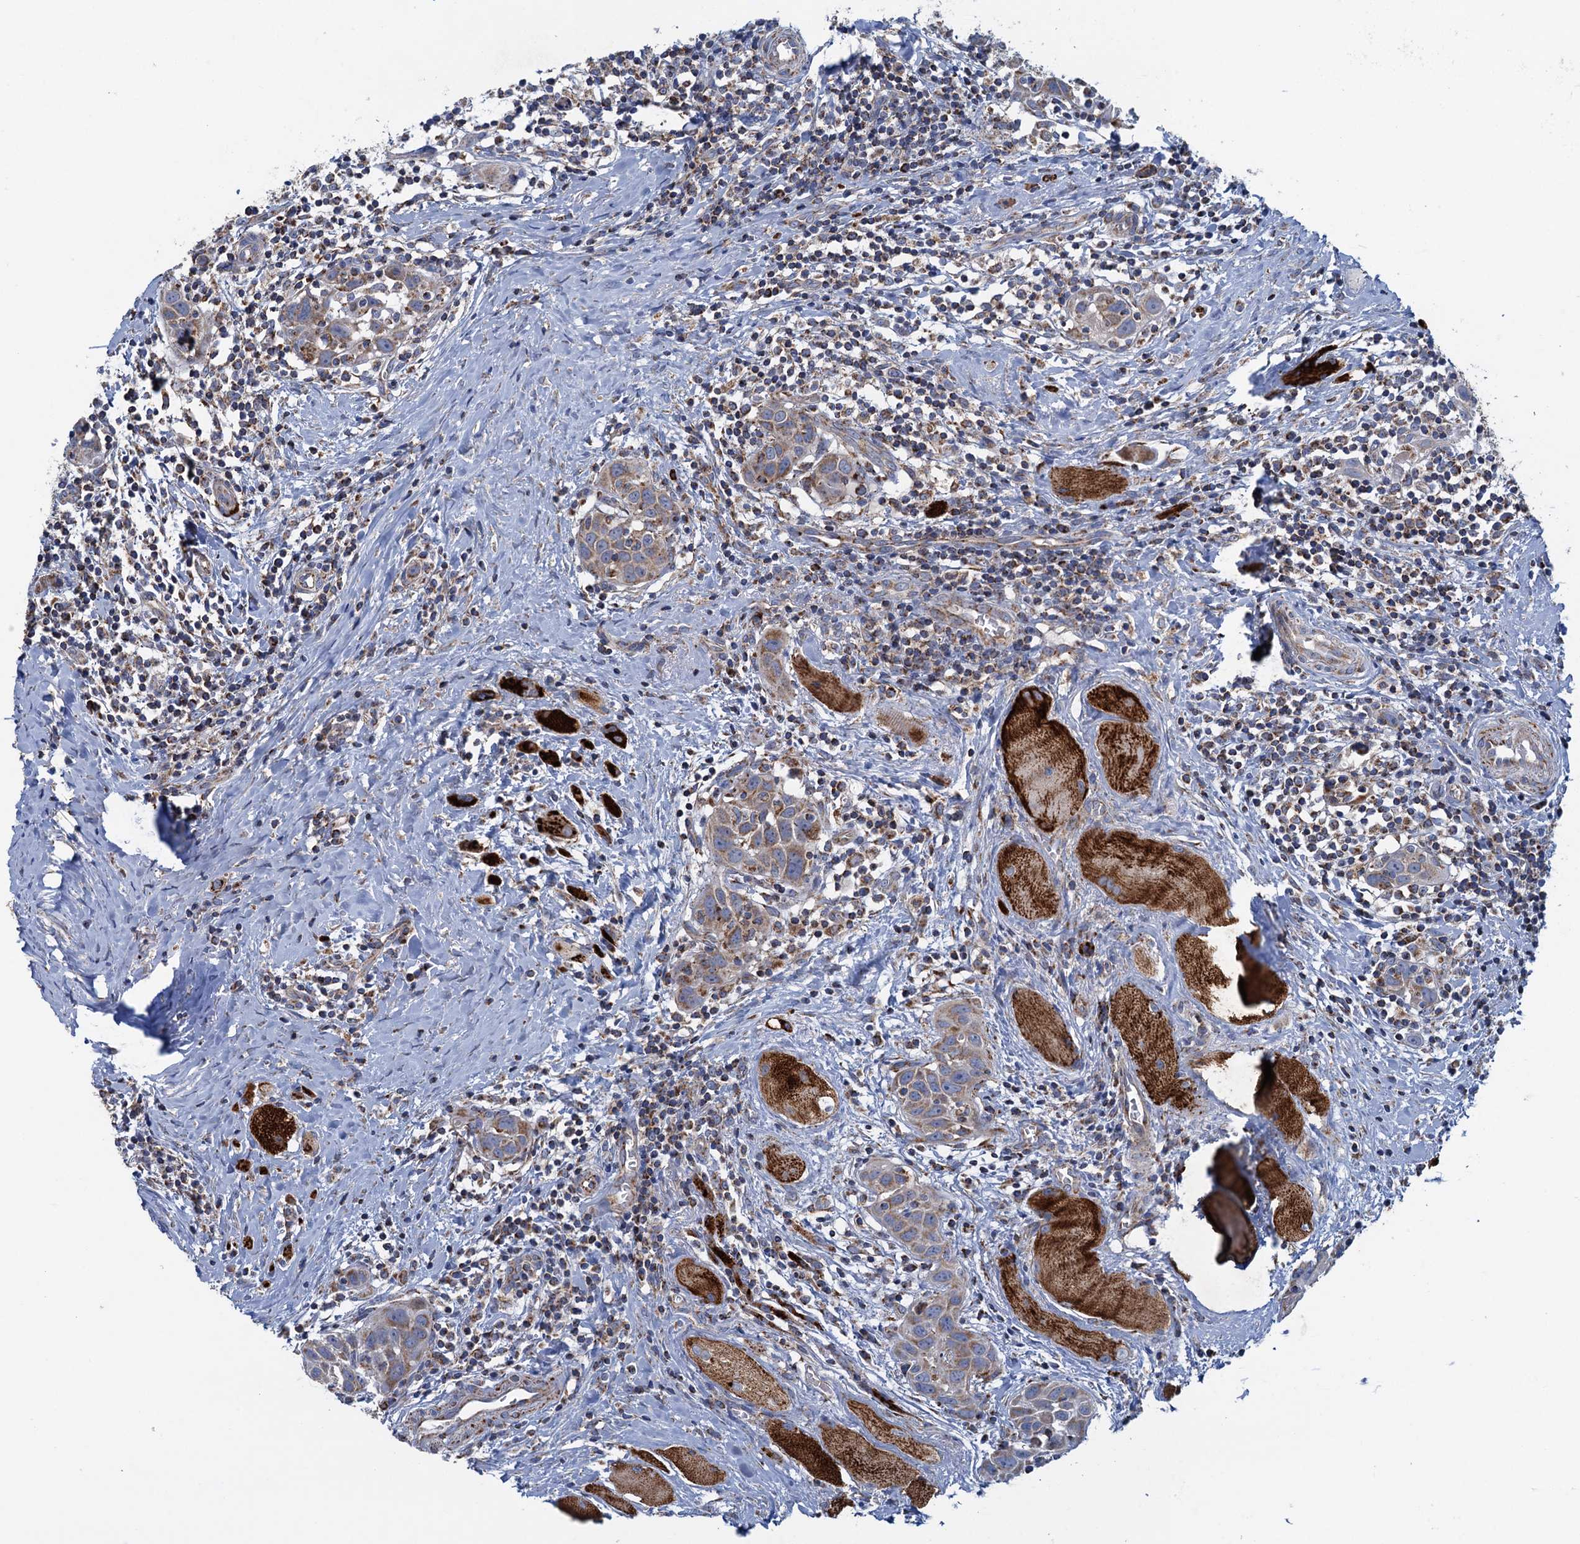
{"staining": {"intensity": "moderate", "quantity": ">75%", "location": "cytoplasmic/membranous"}, "tissue": "head and neck cancer", "cell_type": "Tumor cells", "image_type": "cancer", "snomed": [{"axis": "morphology", "description": "Squamous cell carcinoma, NOS"}, {"axis": "topography", "description": "Oral tissue"}, {"axis": "topography", "description": "Head-Neck"}], "caption": "The immunohistochemical stain highlights moderate cytoplasmic/membranous staining in tumor cells of head and neck cancer tissue. Ihc stains the protein in brown and the nuclei are stained blue.", "gene": "GTPBP3", "patient": {"sex": "female", "age": 50}}